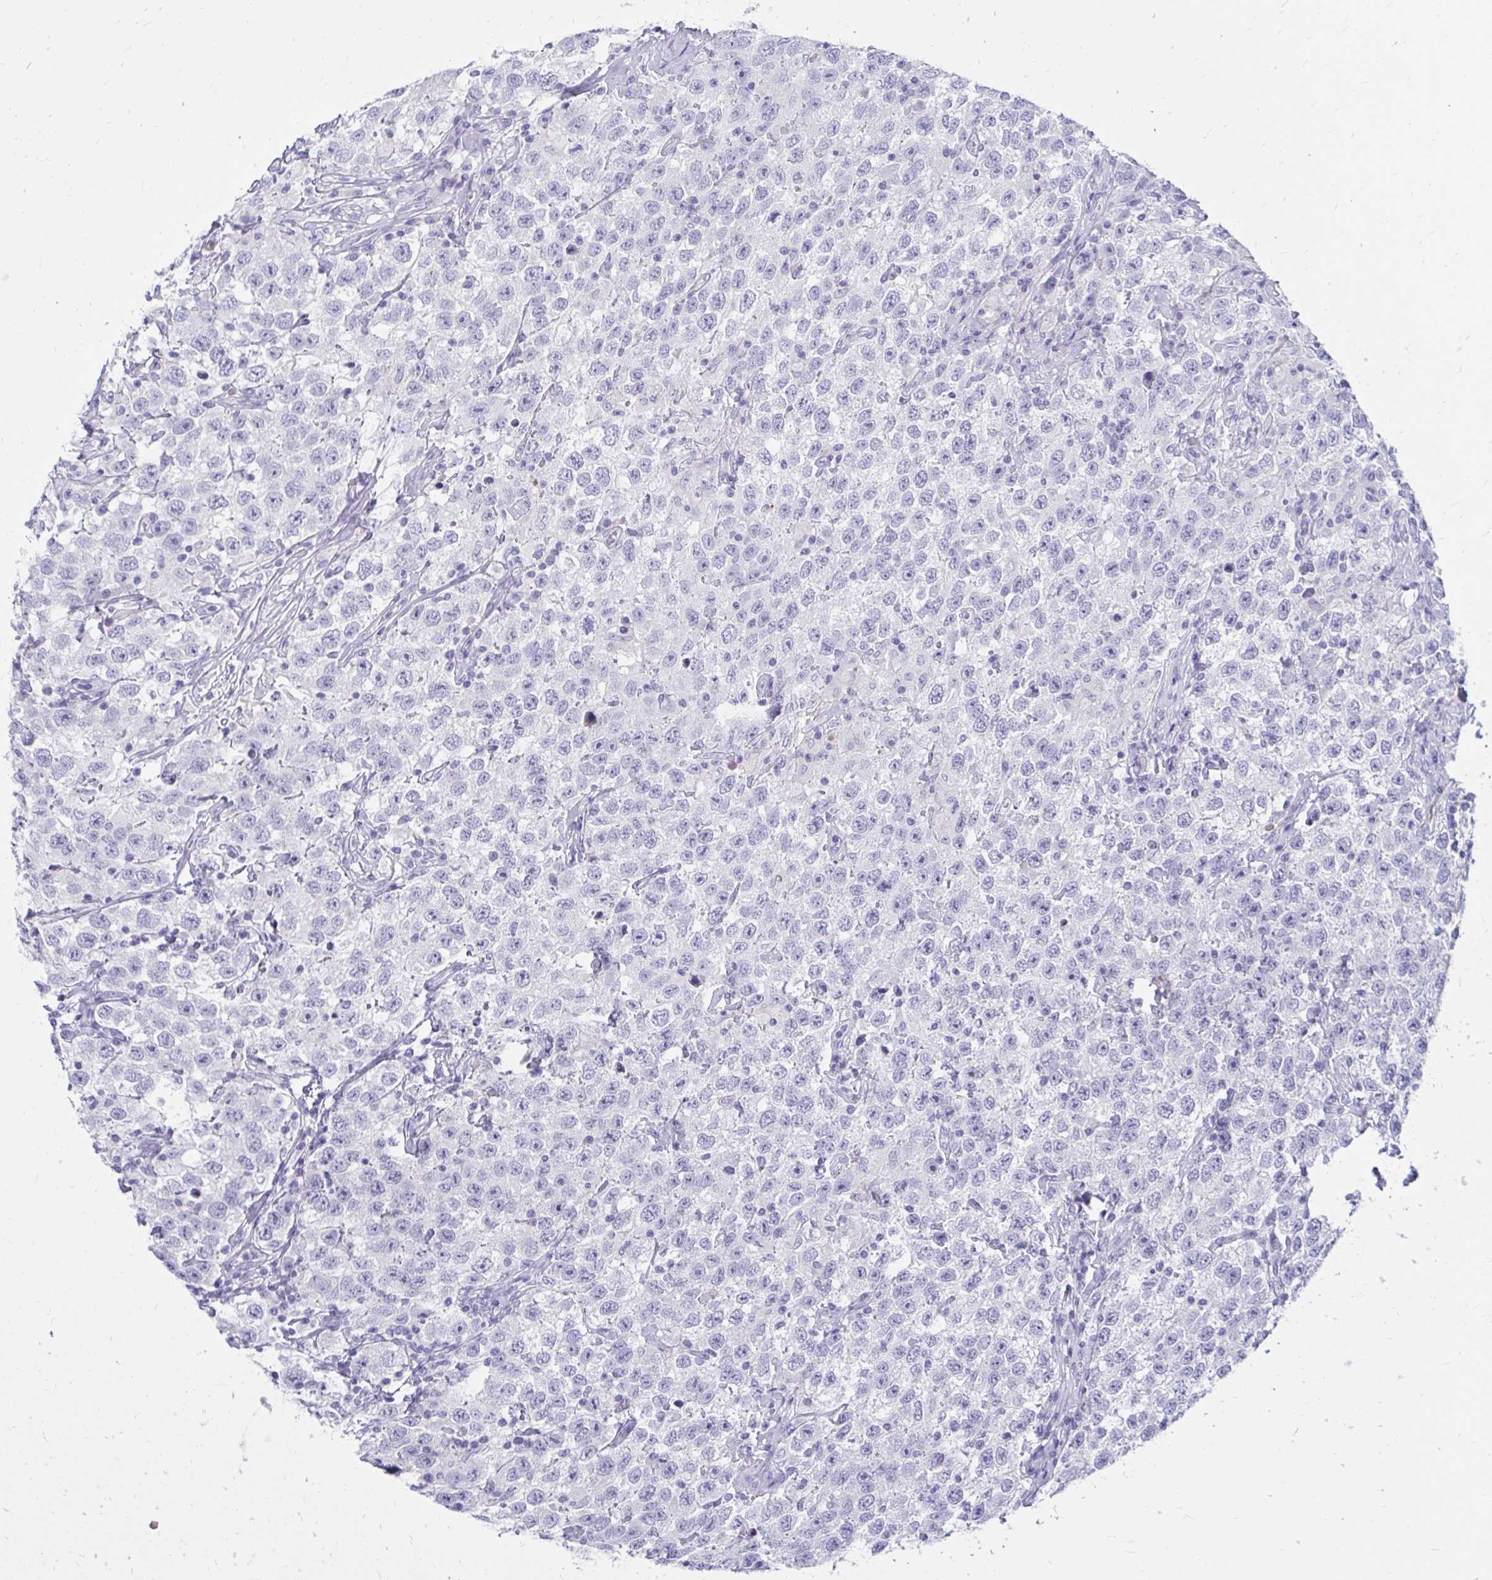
{"staining": {"intensity": "negative", "quantity": "none", "location": "none"}, "tissue": "testis cancer", "cell_type": "Tumor cells", "image_type": "cancer", "snomed": [{"axis": "morphology", "description": "Seminoma, NOS"}, {"axis": "topography", "description": "Testis"}], "caption": "Immunohistochemical staining of human testis cancer shows no significant positivity in tumor cells.", "gene": "NANOGNB", "patient": {"sex": "male", "age": 41}}